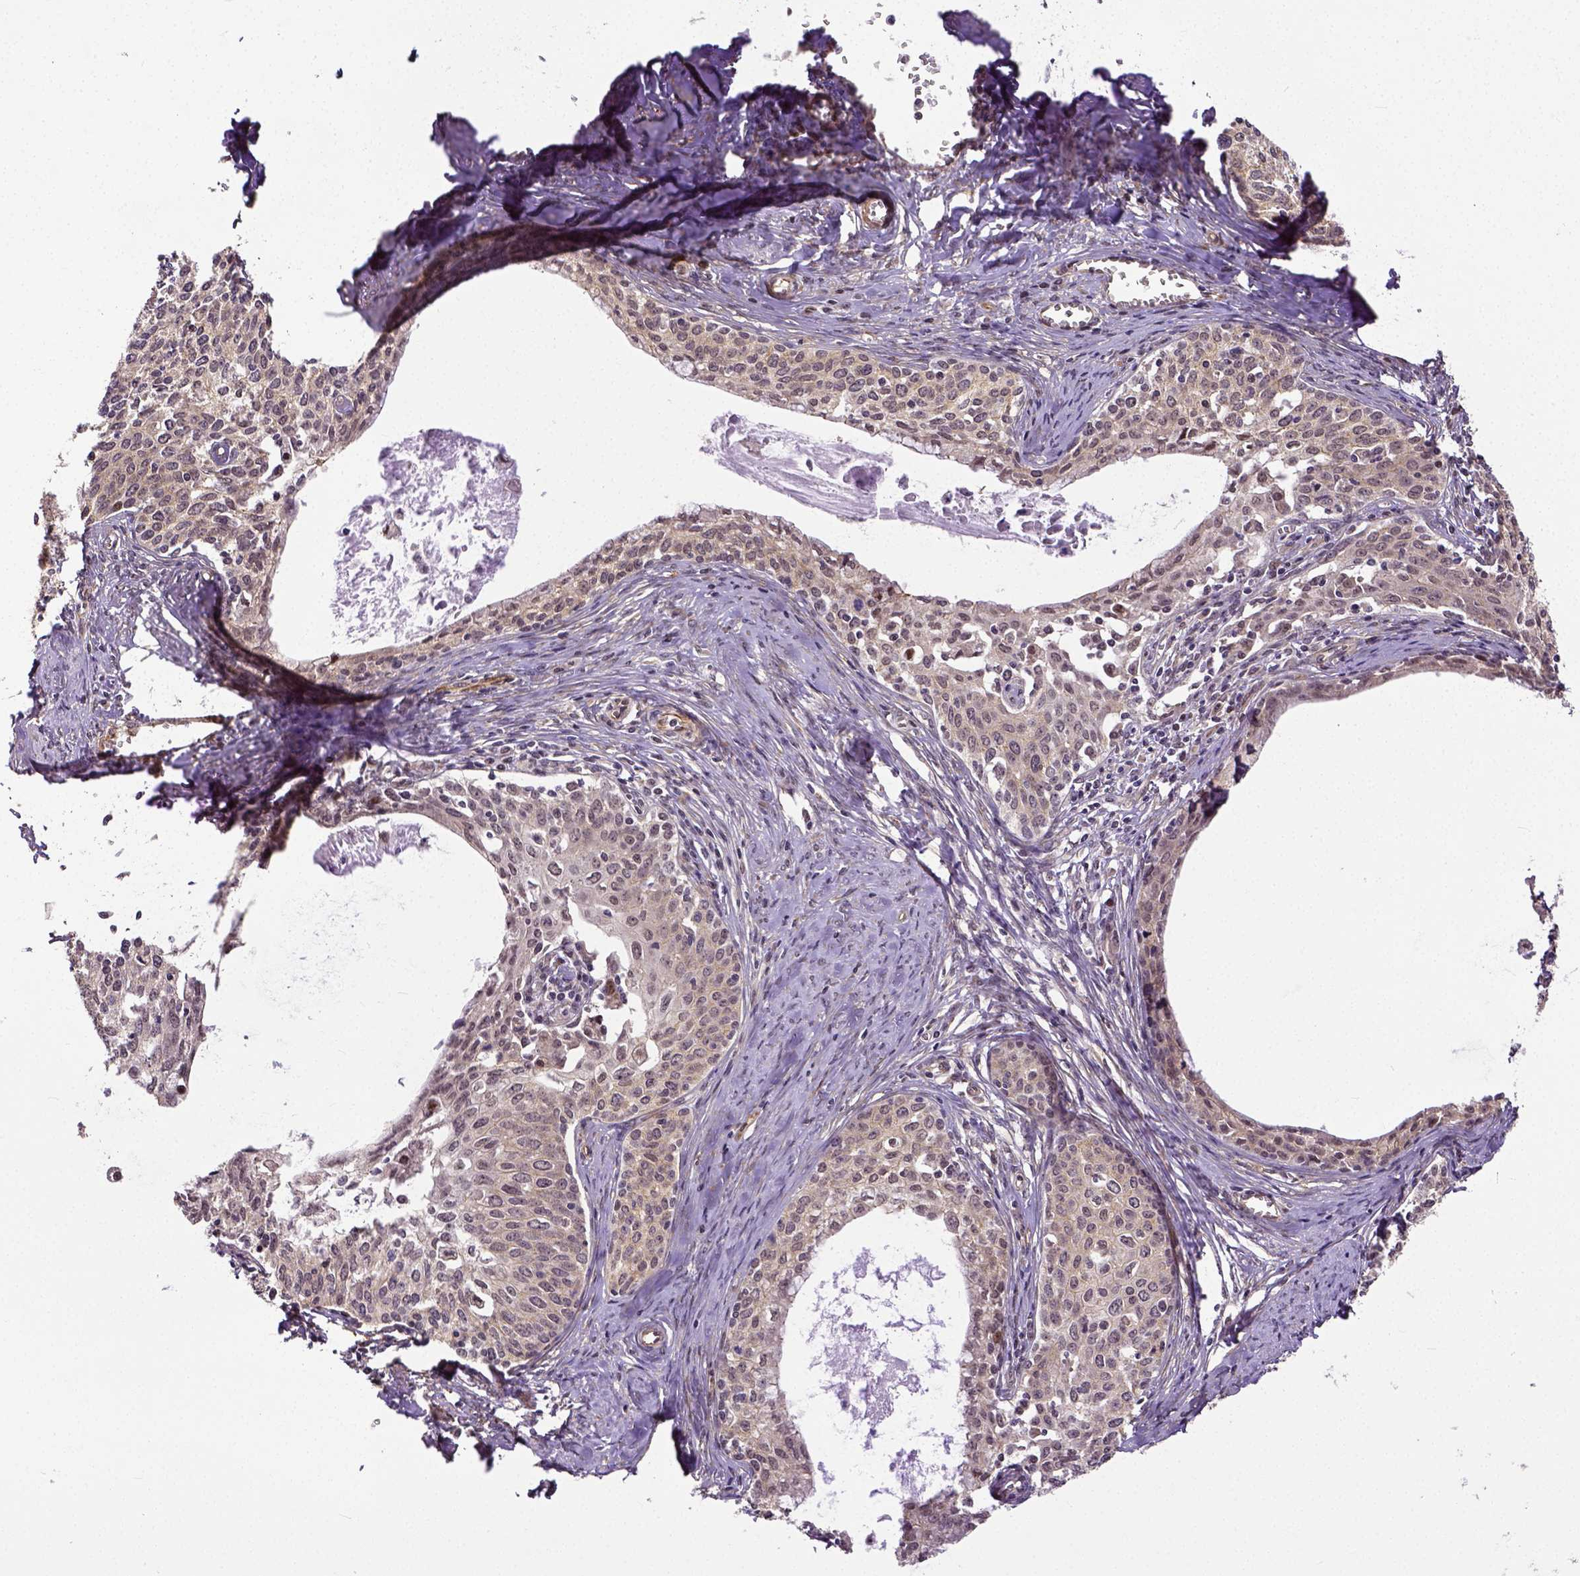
{"staining": {"intensity": "weak", "quantity": ">75%", "location": "cytoplasmic/membranous"}, "tissue": "cervical cancer", "cell_type": "Tumor cells", "image_type": "cancer", "snomed": [{"axis": "morphology", "description": "Squamous cell carcinoma, NOS"}, {"axis": "morphology", "description": "Adenocarcinoma, NOS"}, {"axis": "topography", "description": "Cervix"}], "caption": "Protein staining shows weak cytoplasmic/membranous positivity in approximately >75% of tumor cells in cervical adenocarcinoma.", "gene": "DICER1", "patient": {"sex": "female", "age": 52}}